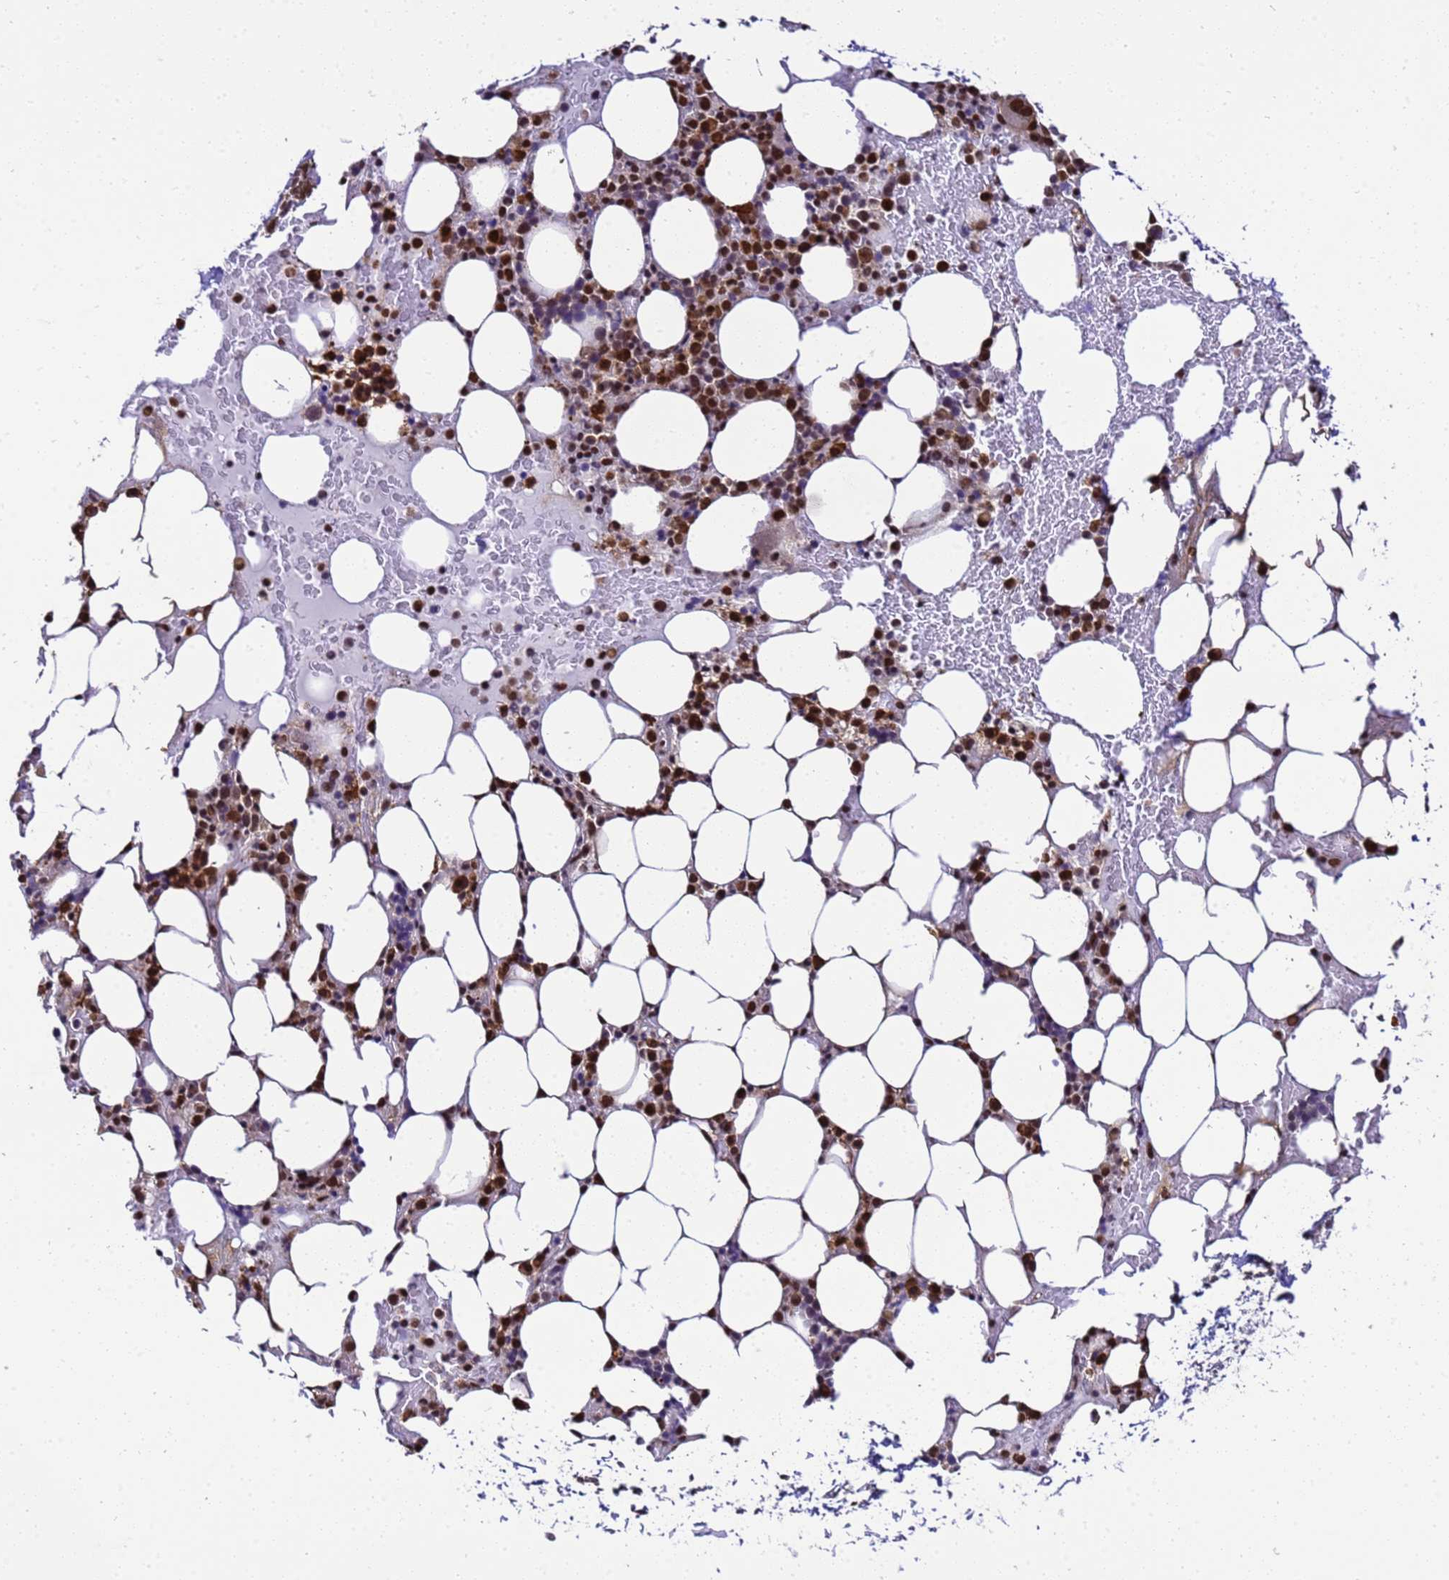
{"staining": {"intensity": "strong", "quantity": "25%-75%", "location": "cytoplasmic/membranous,nuclear"}, "tissue": "bone marrow", "cell_type": "Hematopoietic cells", "image_type": "normal", "snomed": [{"axis": "morphology", "description": "Normal tissue, NOS"}, {"axis": "topography", "description": "Bone marrow"}], "caption": "Immunohistochemistry photomicrograph of normal bone marrow stained for a protein (brown), which demonstrates high levels of strong cytoplasmic/membranous,nuclear staining in about 25%-75% of hematopoietic cells.", "gene": "SMN1", "patient": {"sex": "male", "age": 78}}